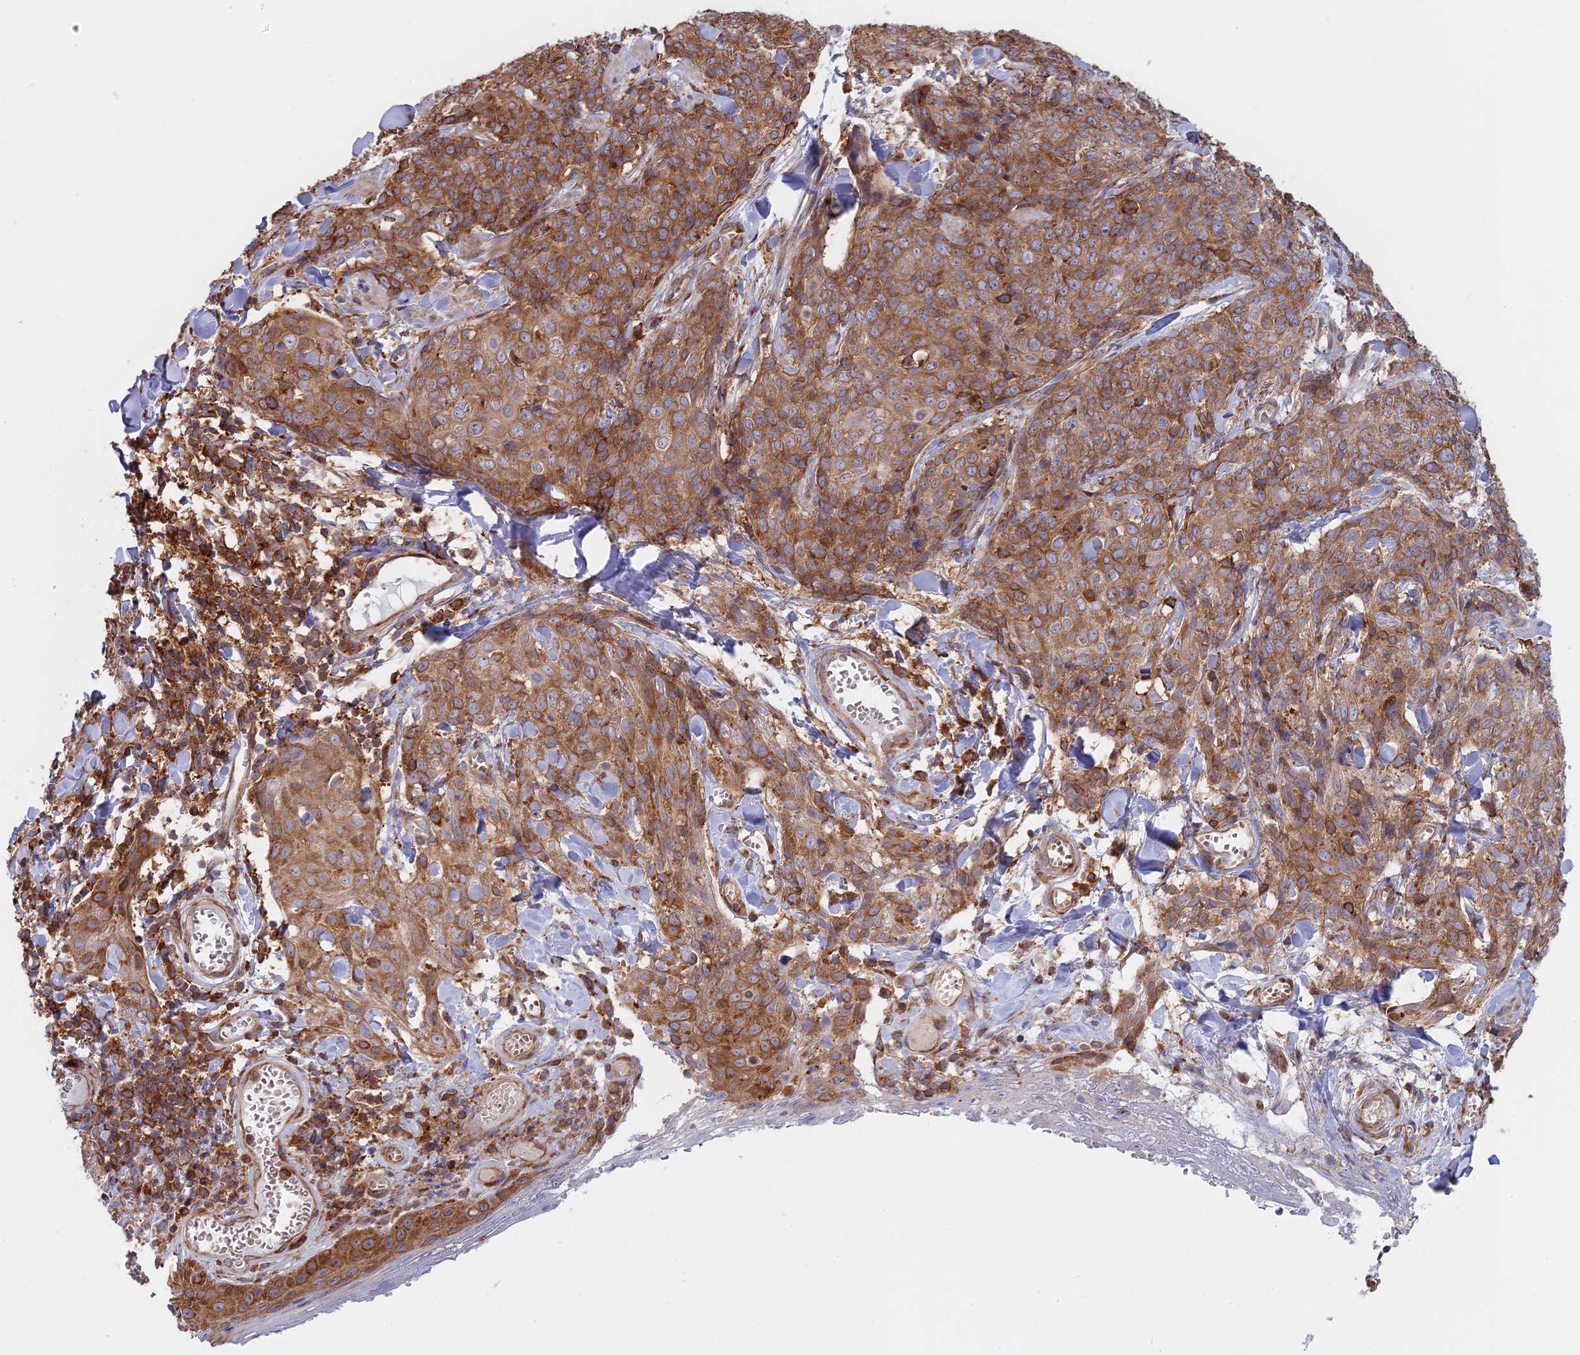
{"staining": {"intensity": "moderate", "quantity": ">75%", "location": "cytoplasmic/membranous"}, "tissue": "skin cancer", "cell_type": "Tumor cells", "image_type": "cancer", "snomed": [{"axis": "morphology", "description": "Squamous cell carcinoma, NOS"}, {"axis": "topography", "description": "Skin"}, {"axis": "topography", "description": "Vulva"}], "caption": "Skin squamous cell carcinoma stained for a protein (brown) exhibits moderate cytoplasmic/membranous positive positivity in about >75% of tumor cells.", "gene": "GMIP", "patient": {"sex": "female", "age": 85}}